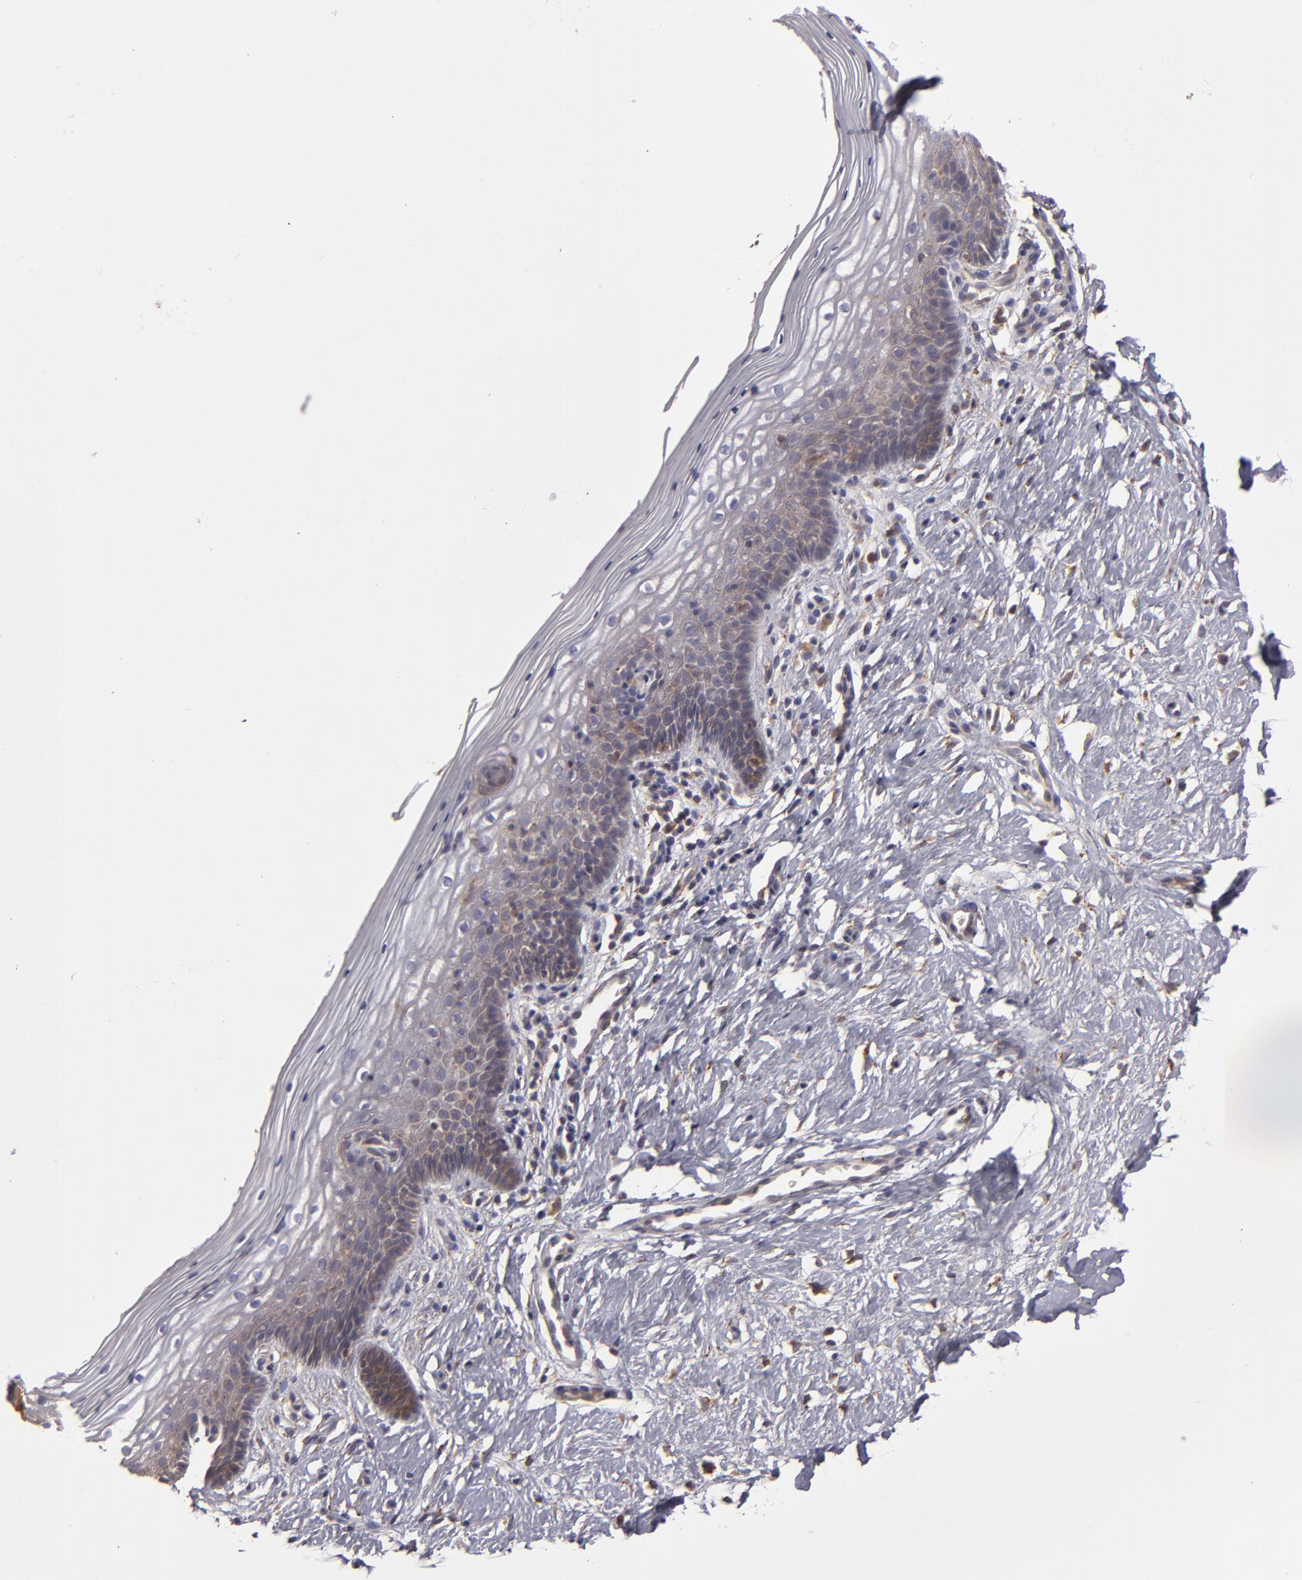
{"staining": {"intensity": "moderate", "quantity": "<25%", "location": "cytoplasmic/membranous"}, "tissue": "vagina", "cell_type": "Squamous epithelial cells", "image_type": "normal", "snomed": [{"axis": "morphology", "description": "Normal tissue, NOS"}, {"axis": "topography", "description": "Vagina"}], "caption": "Immunohistochemical staining of benign human vagina shows moderate cytoplasmic/membranous protein positivity in about <25% of squamous epithelial cells.", "gene": "CFB", "patient": {"sex": "female", "age": 46}}